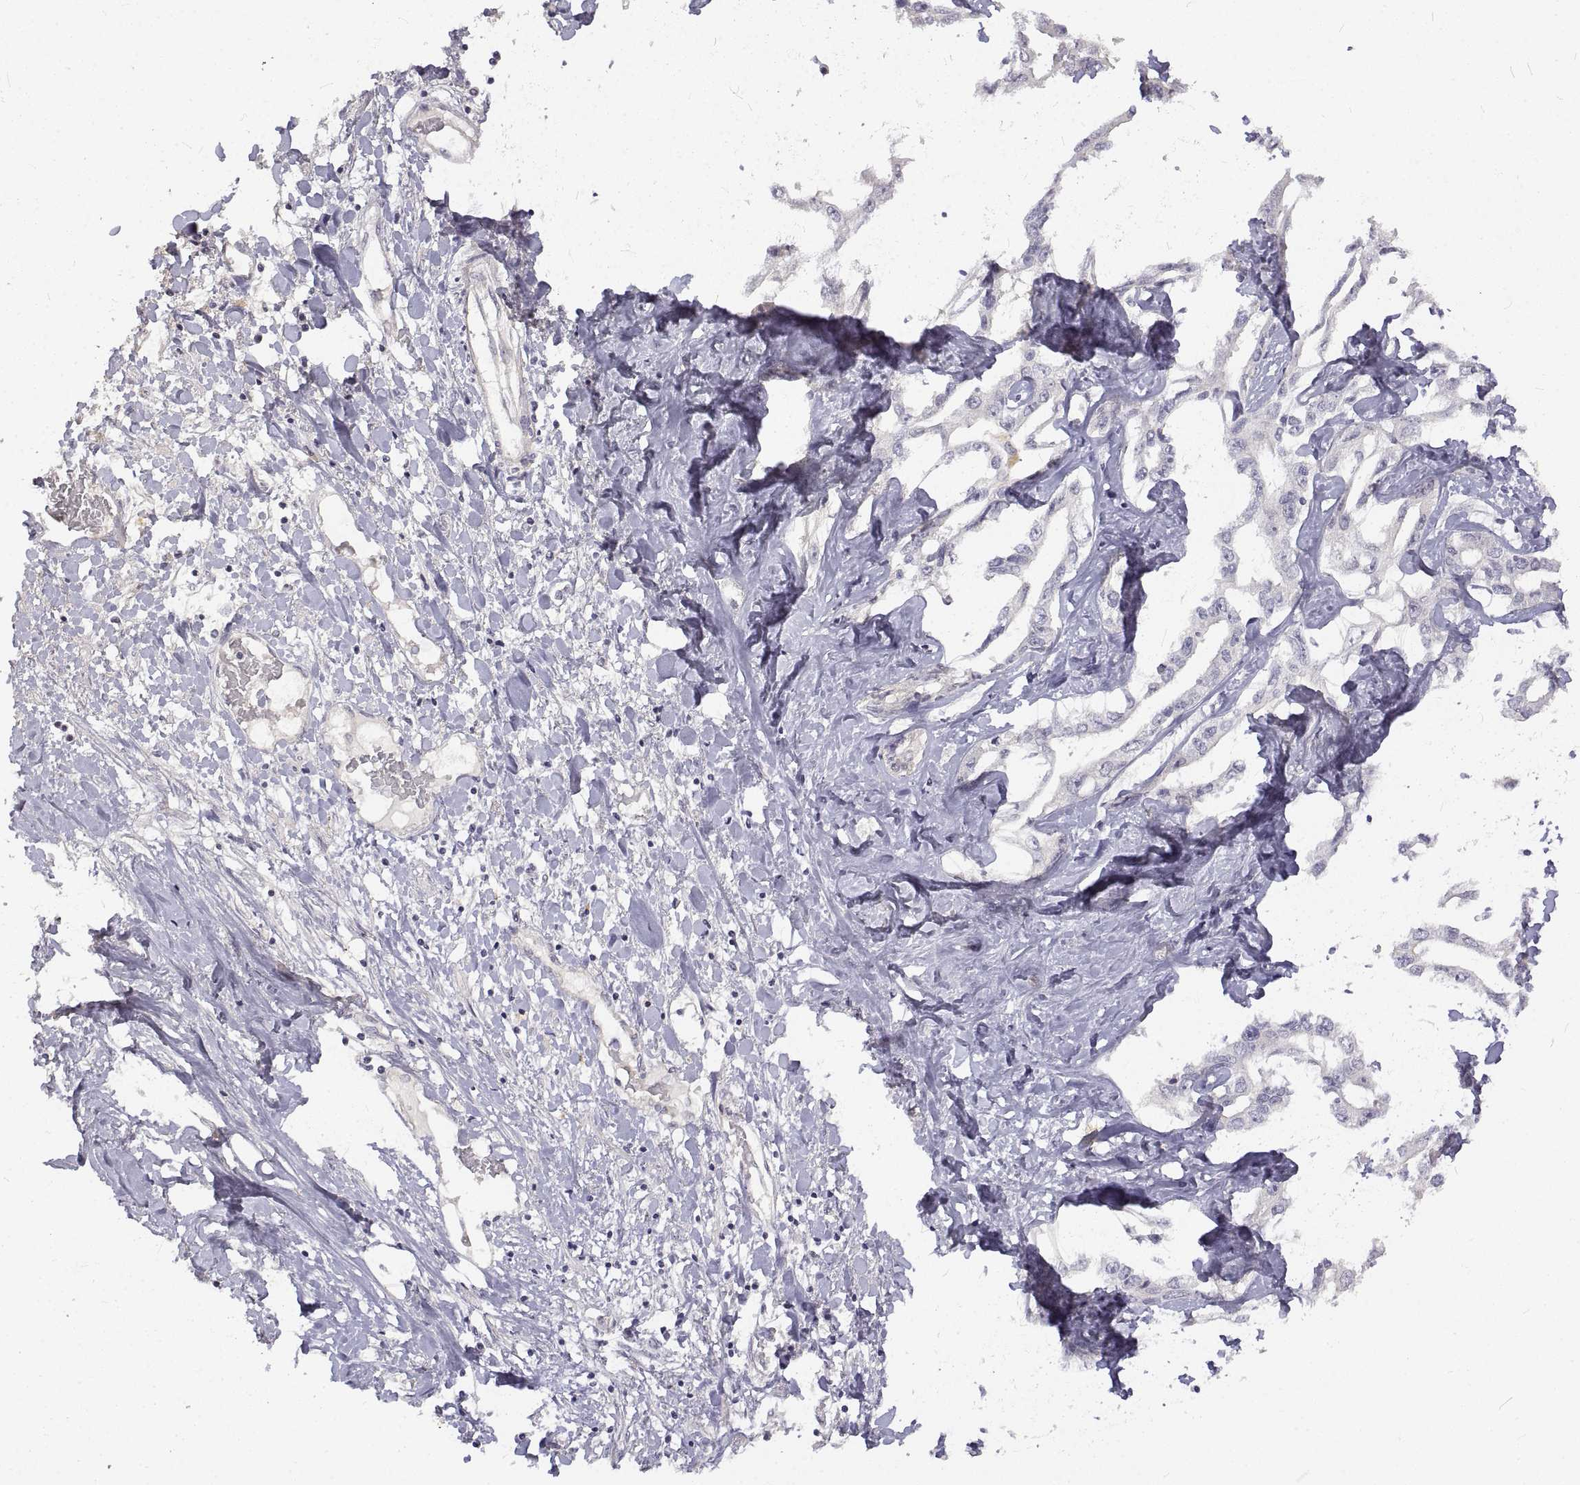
{"staining": {"intensity": "negative", "quantity": "none", "location": "none"}, "tissue": "liver cancer", "cell_type": "Tumor cells", "image_type": "cancer", "snomed": [{"axis": "morphology", "description": "Cholangiocarcinoma"}, {"axis": "topography", "description": "Liver"}], "caption": "Immunohistochemistry histopathology image of human liver cholangiocarcinoma stained for a protein (brown), which shows no staining in tumor cells. (DAB immunohistochemistry visualized using brightfield microscopy, high magnification).", "gene": "ANO2", "patient": {"sex": "male", "age": 59}}